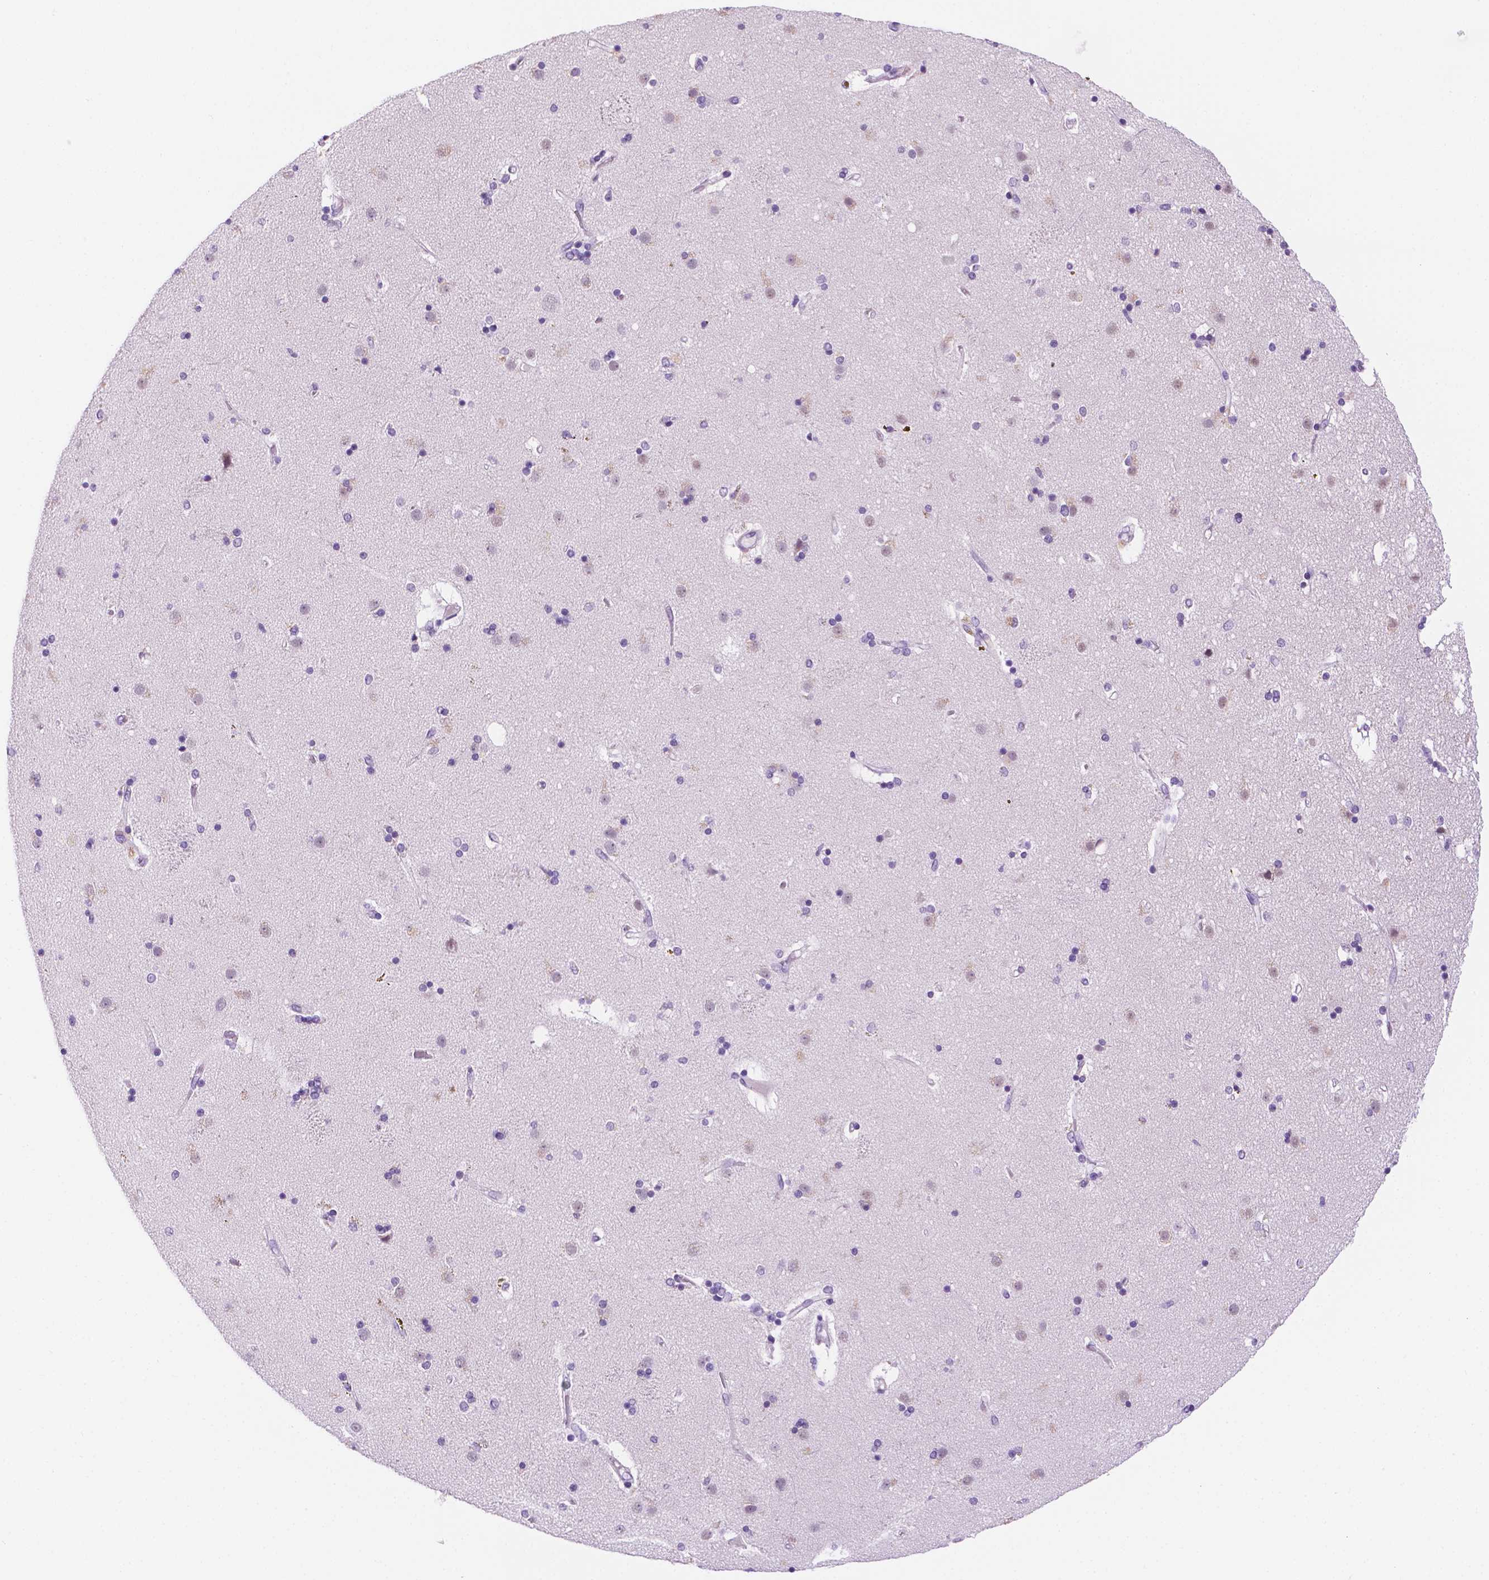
{"staining": {"intensity": "negative", "quantity": "none", "location": "none"}, "tissue": "caudate", "cell_type": "Glial cells", "image_type": "normal", "snomed": [{"axis": "morphology", "description": "Normal tissue, NOS"}, {"axis": "topography", "description": "Lateral ventricle wall"}], "caption": "Immunohistochemical staining of unremarkable caudate demonstrates no significant staining in glial cells. (Brightfield microscopy of DAB (3,3'-diaminobenzidine) immunohistochemistry (IHC) at high magnification).", "gene": "PPL", "patient": {"sex": "female", "age": 71}}